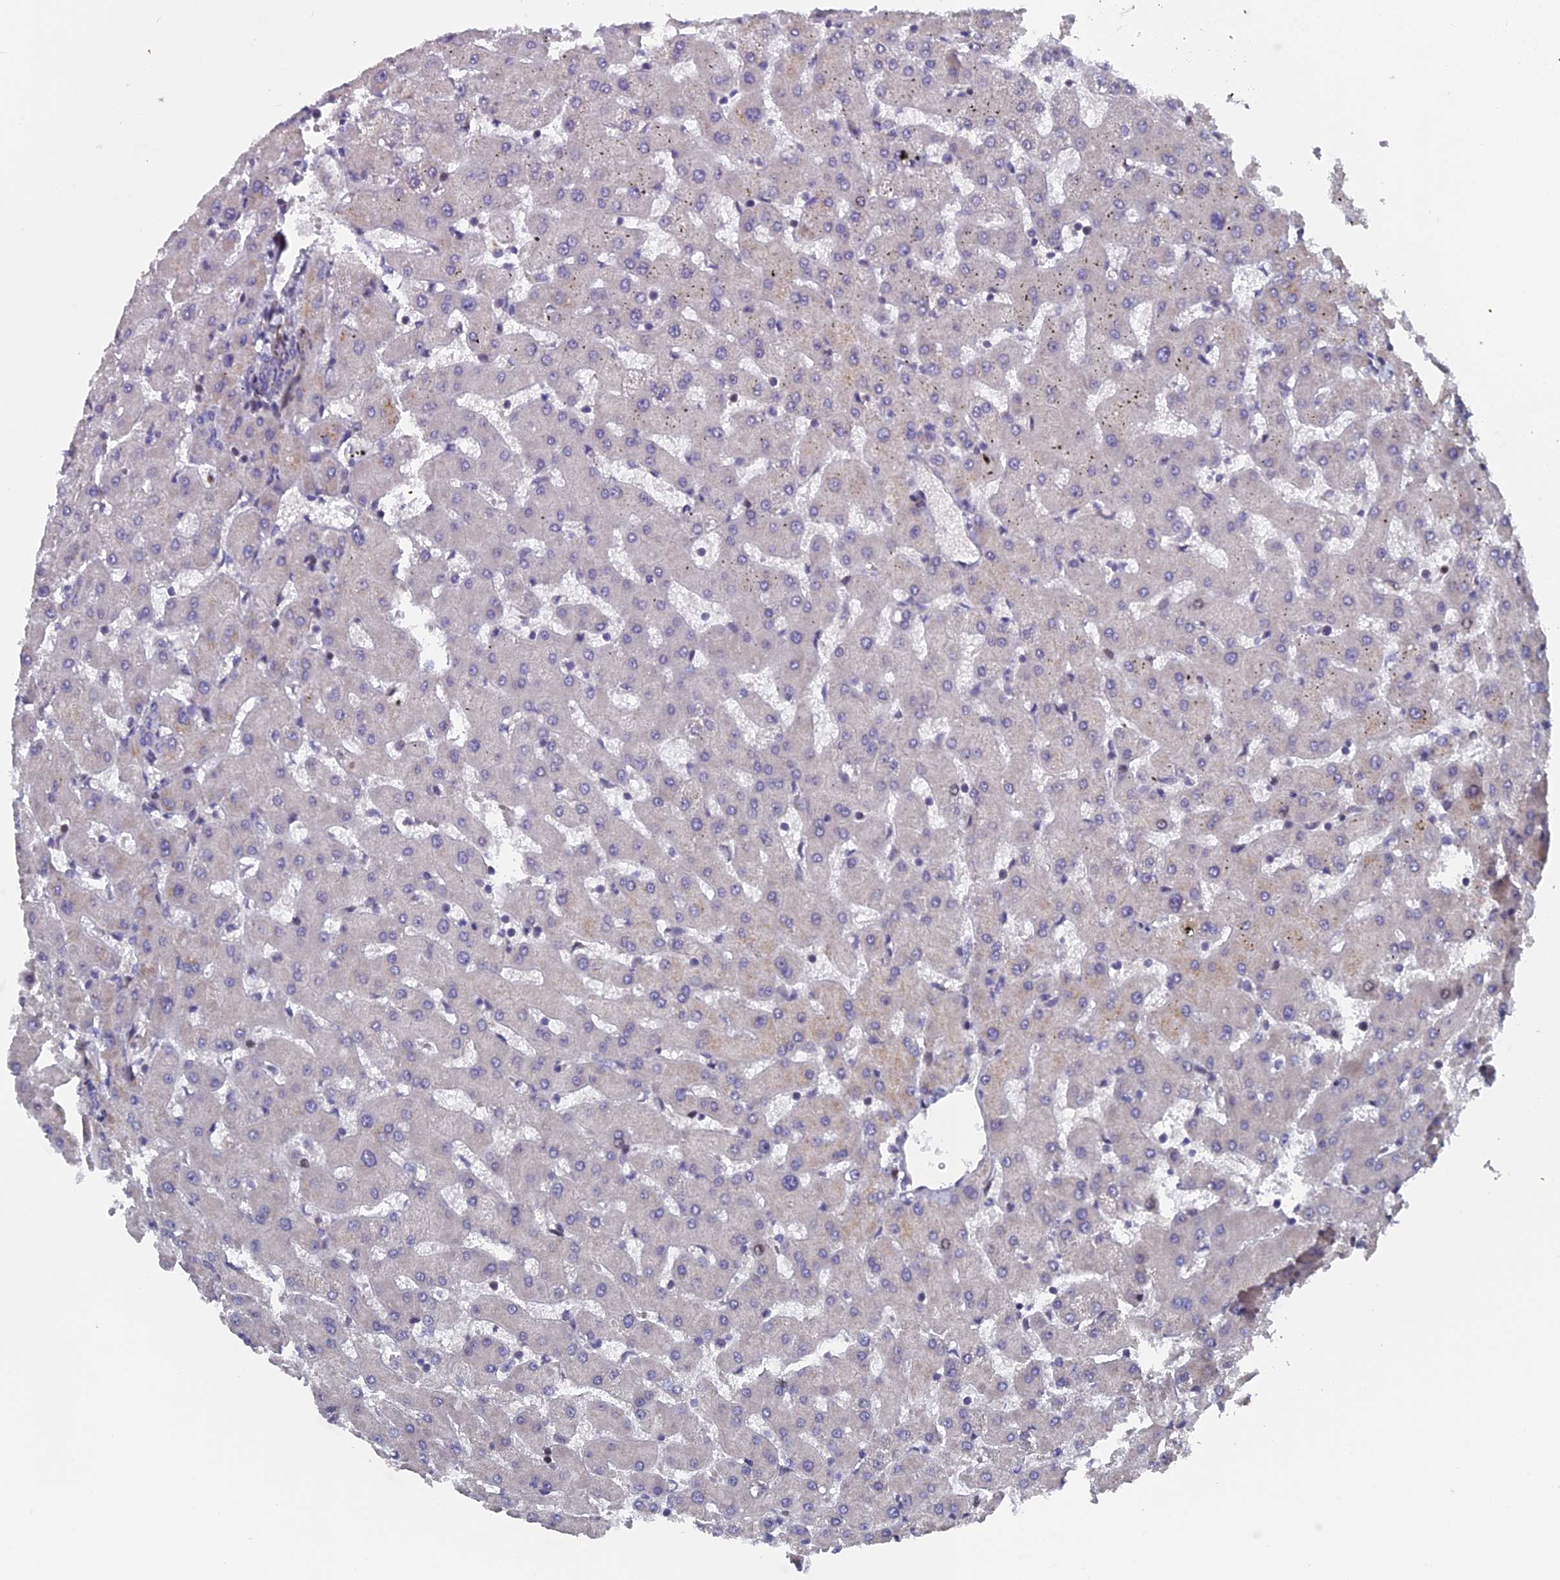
{"staining": {"intensity": "negative", "quantity": "none", "location": "none"}, "tissue": "liver", "cell_type": "Cholangiocytes", "image_type": "normal", "snomed": [{"axis": "morphology", "description": "Normal tissue, NOS"}, {"axis": "topography", "description": "Liver"}], "caption": "The photomicrograph reveals no significant staining in cholangiocytes of liver. (Immunohistochemistry (ihc), brightfield microscopy, high magnification).", "gene": "RAB28", "patient": {"sex": "female", "age": 63}}